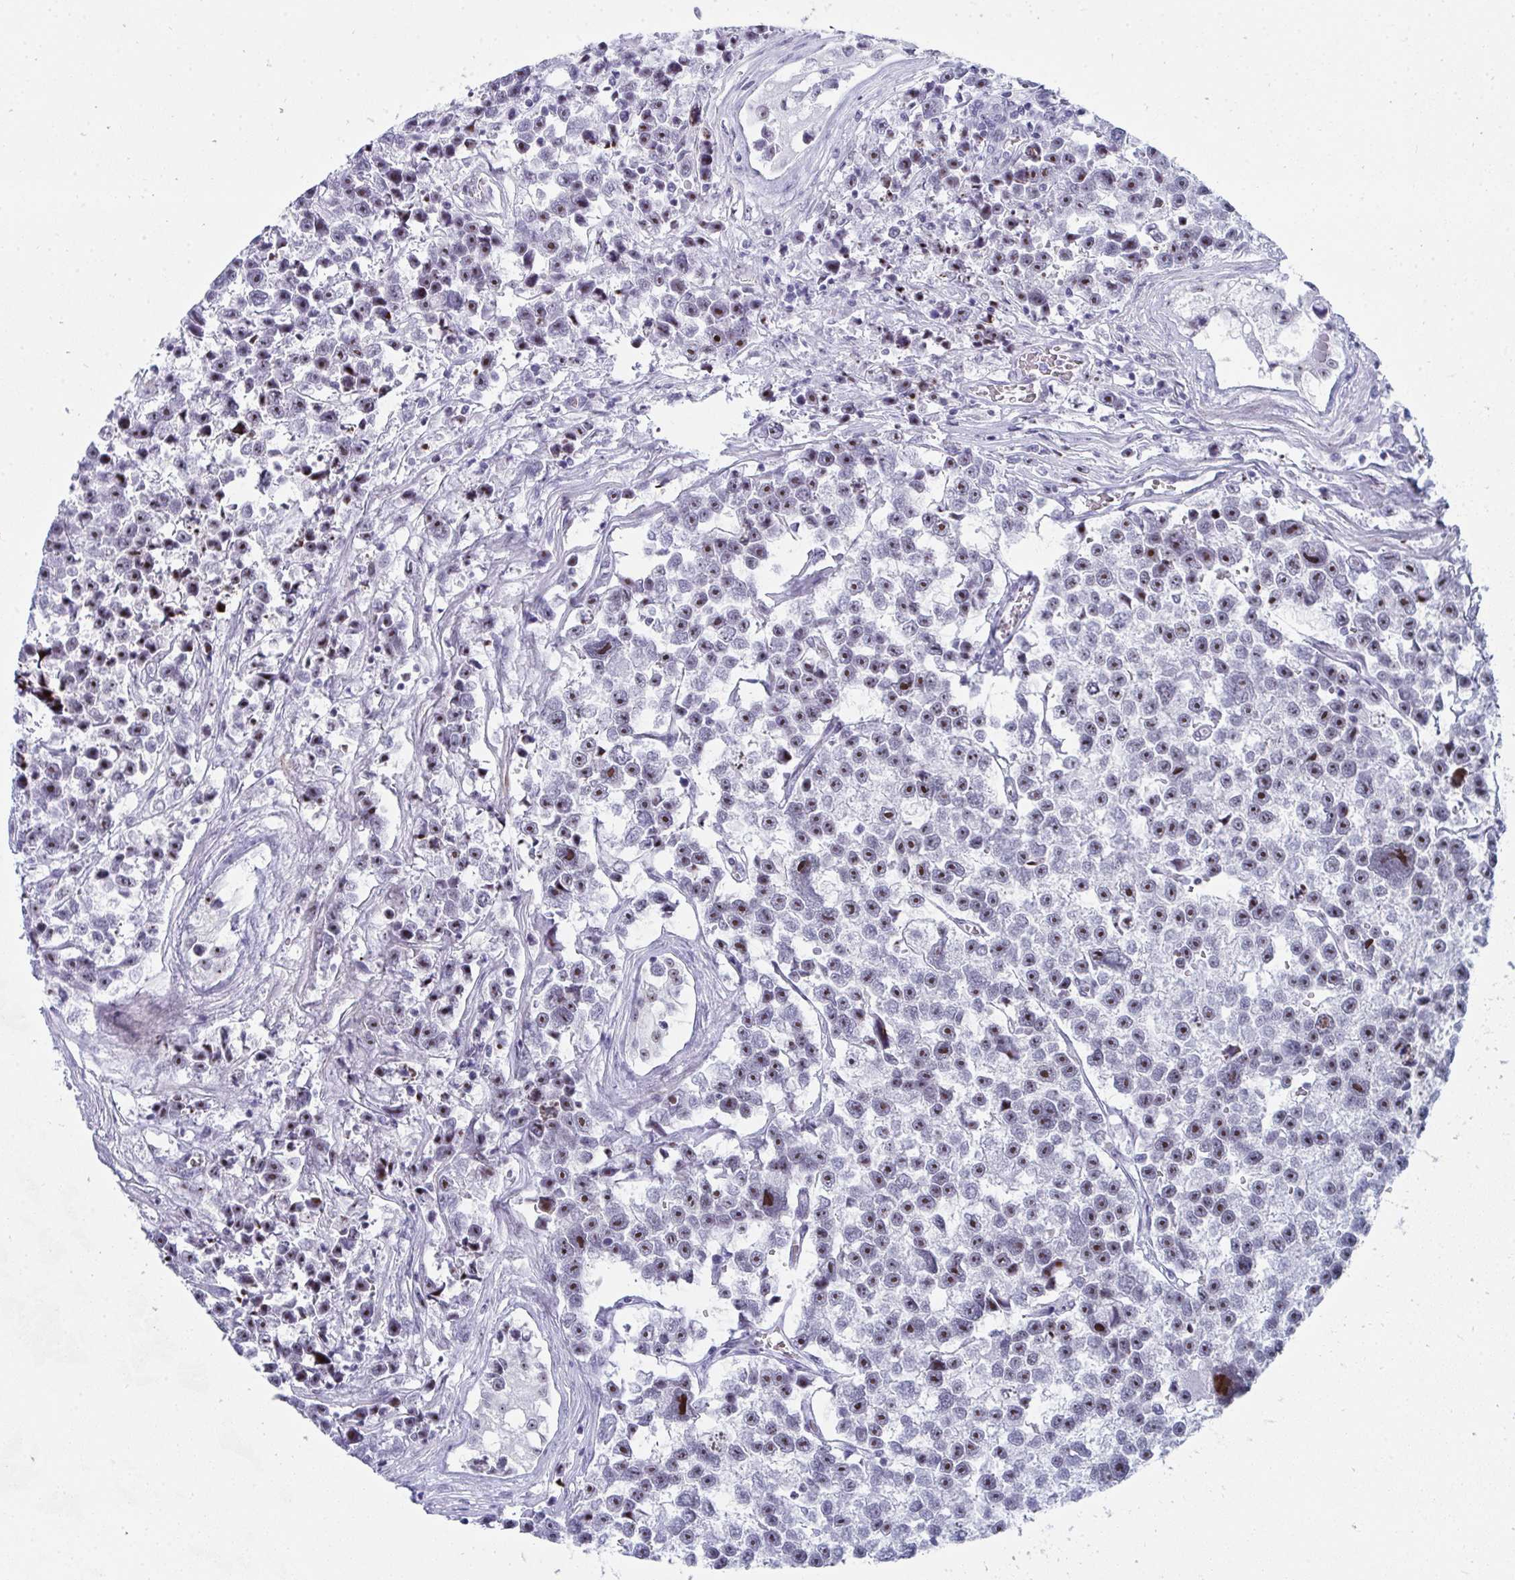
{"staining": {"intensity": "moderate", "quantity": "25%-75%", "location": "nuclear"}, "tissue": "testis cancer", "cell_type": "Tumor cells", "image_type": "cancer", "snomed": [{"axis": "morphology", "description": "Seminoma, NOS"}, {"axis": "topography", "description": "Testis"}], "caption": "Testis cancer (seminoma) tissue exhibits moderate nuclear expression in about 25%-75% of tumor cells The staining is performed using DAB (3,3'-diaminobenzidine) brown chromogen to label protein expression. The nuclei are counter-stained blue using hematoxylin.", "gene": "NOP10", "patient": {"sex": "male", "age": 26}}